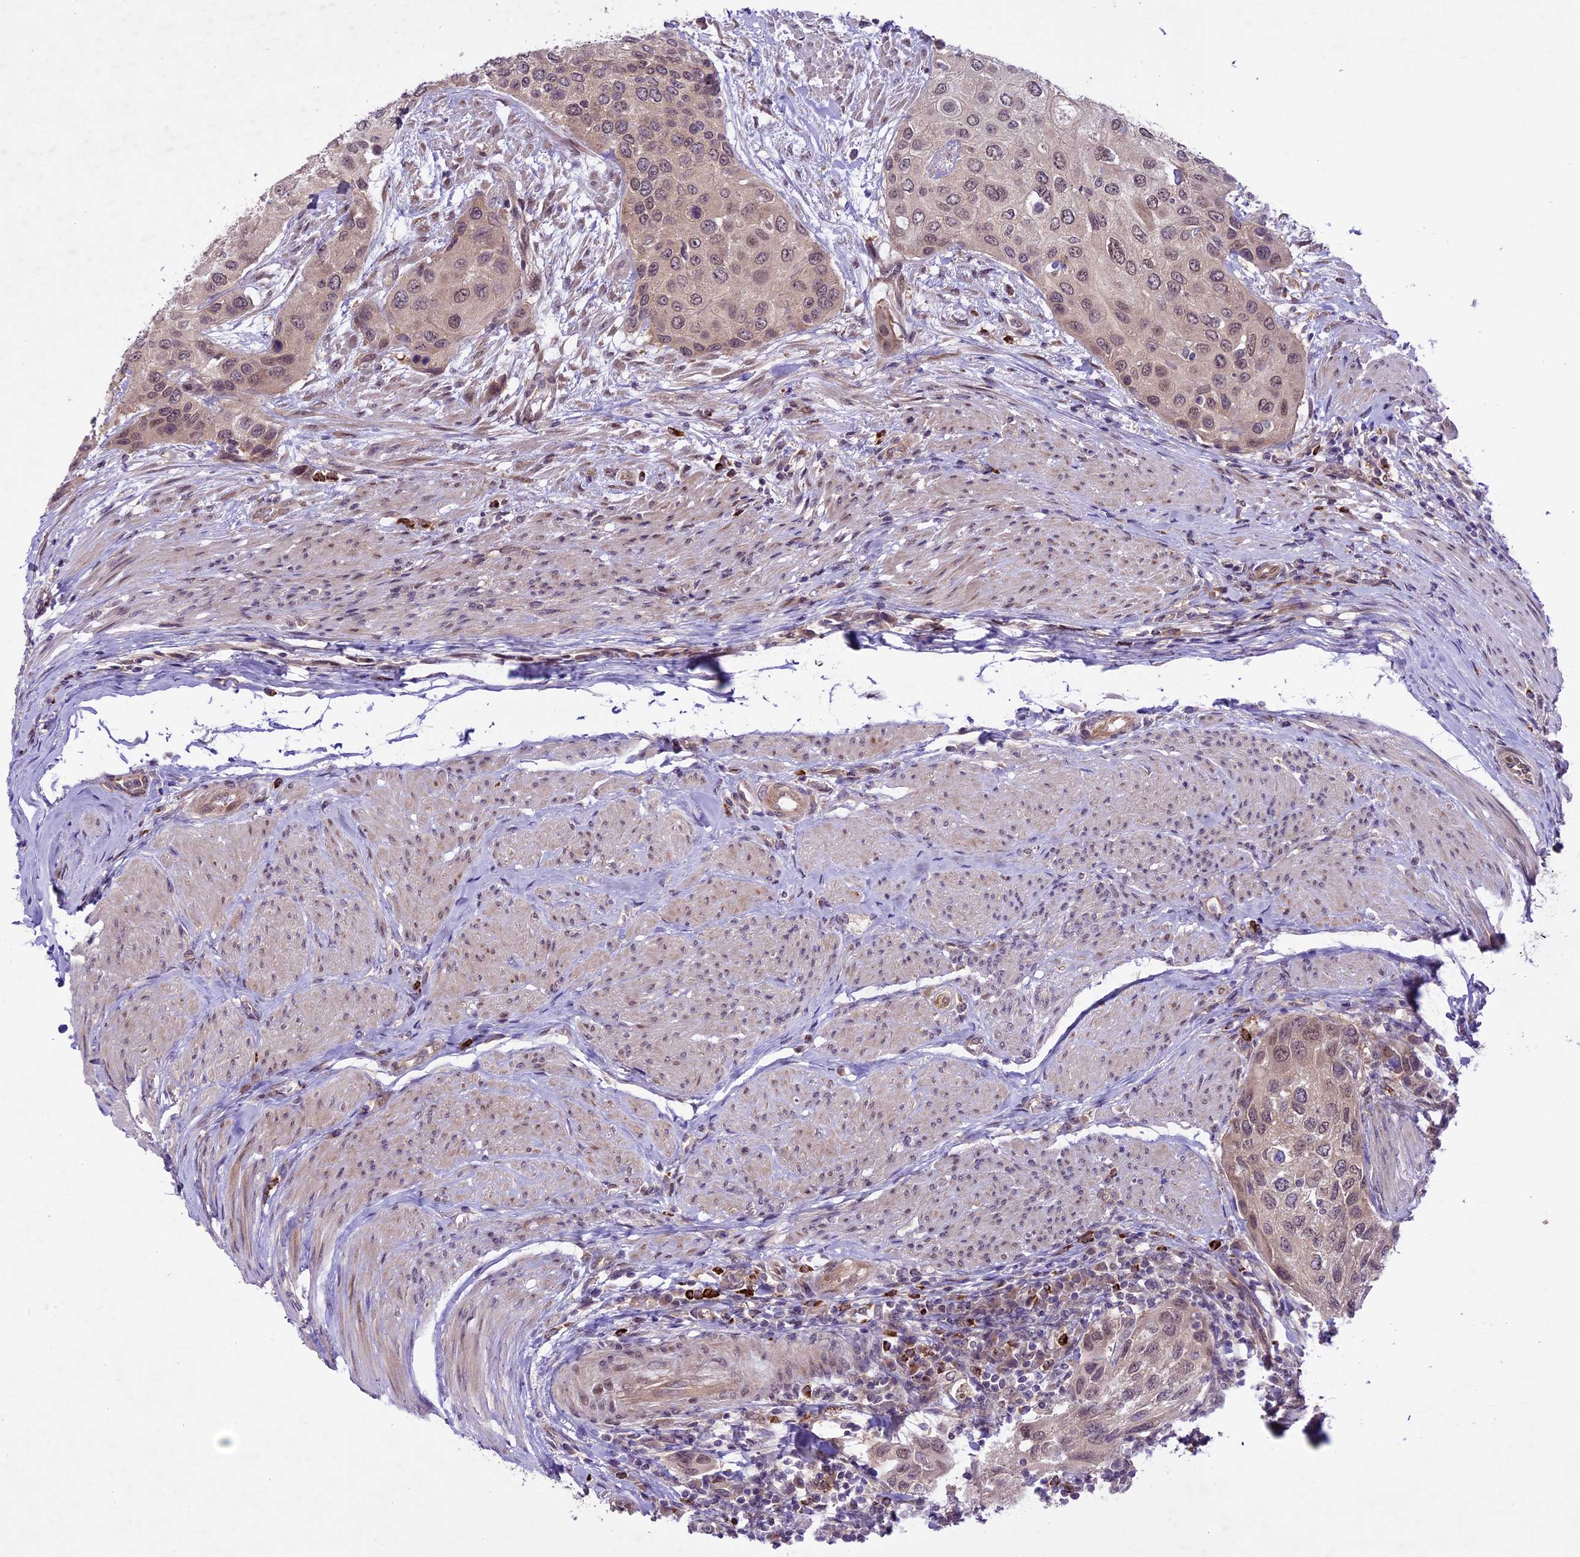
{"staining": {"intensity": "weak", "quantity": ">75%", "location": "nuclear"}, "tissue": "urothelial cancer", "cell_type": "Tumor cells", "image_type": "cancer", "snomed": [{"axis": "morphology", "description": "Normal tissue, NOS"}, {"axis": "morphology", "description": "Urothelial carcinoma, High grade"}, {"axis": "topography", "description": "Vascular tissue"}, {"axis": "topography", "description": "Urinary bladder"}], "caption": "Immunohistochemistry (IHC) (DAB (3,3'-diaminobenzidine)) staining of urothelial cancer shows weak nuclear protein positivity in approximately >75% of tumor cells.", "gene": "SPRED1", "patient": {"sex": "female", "age": 56}}